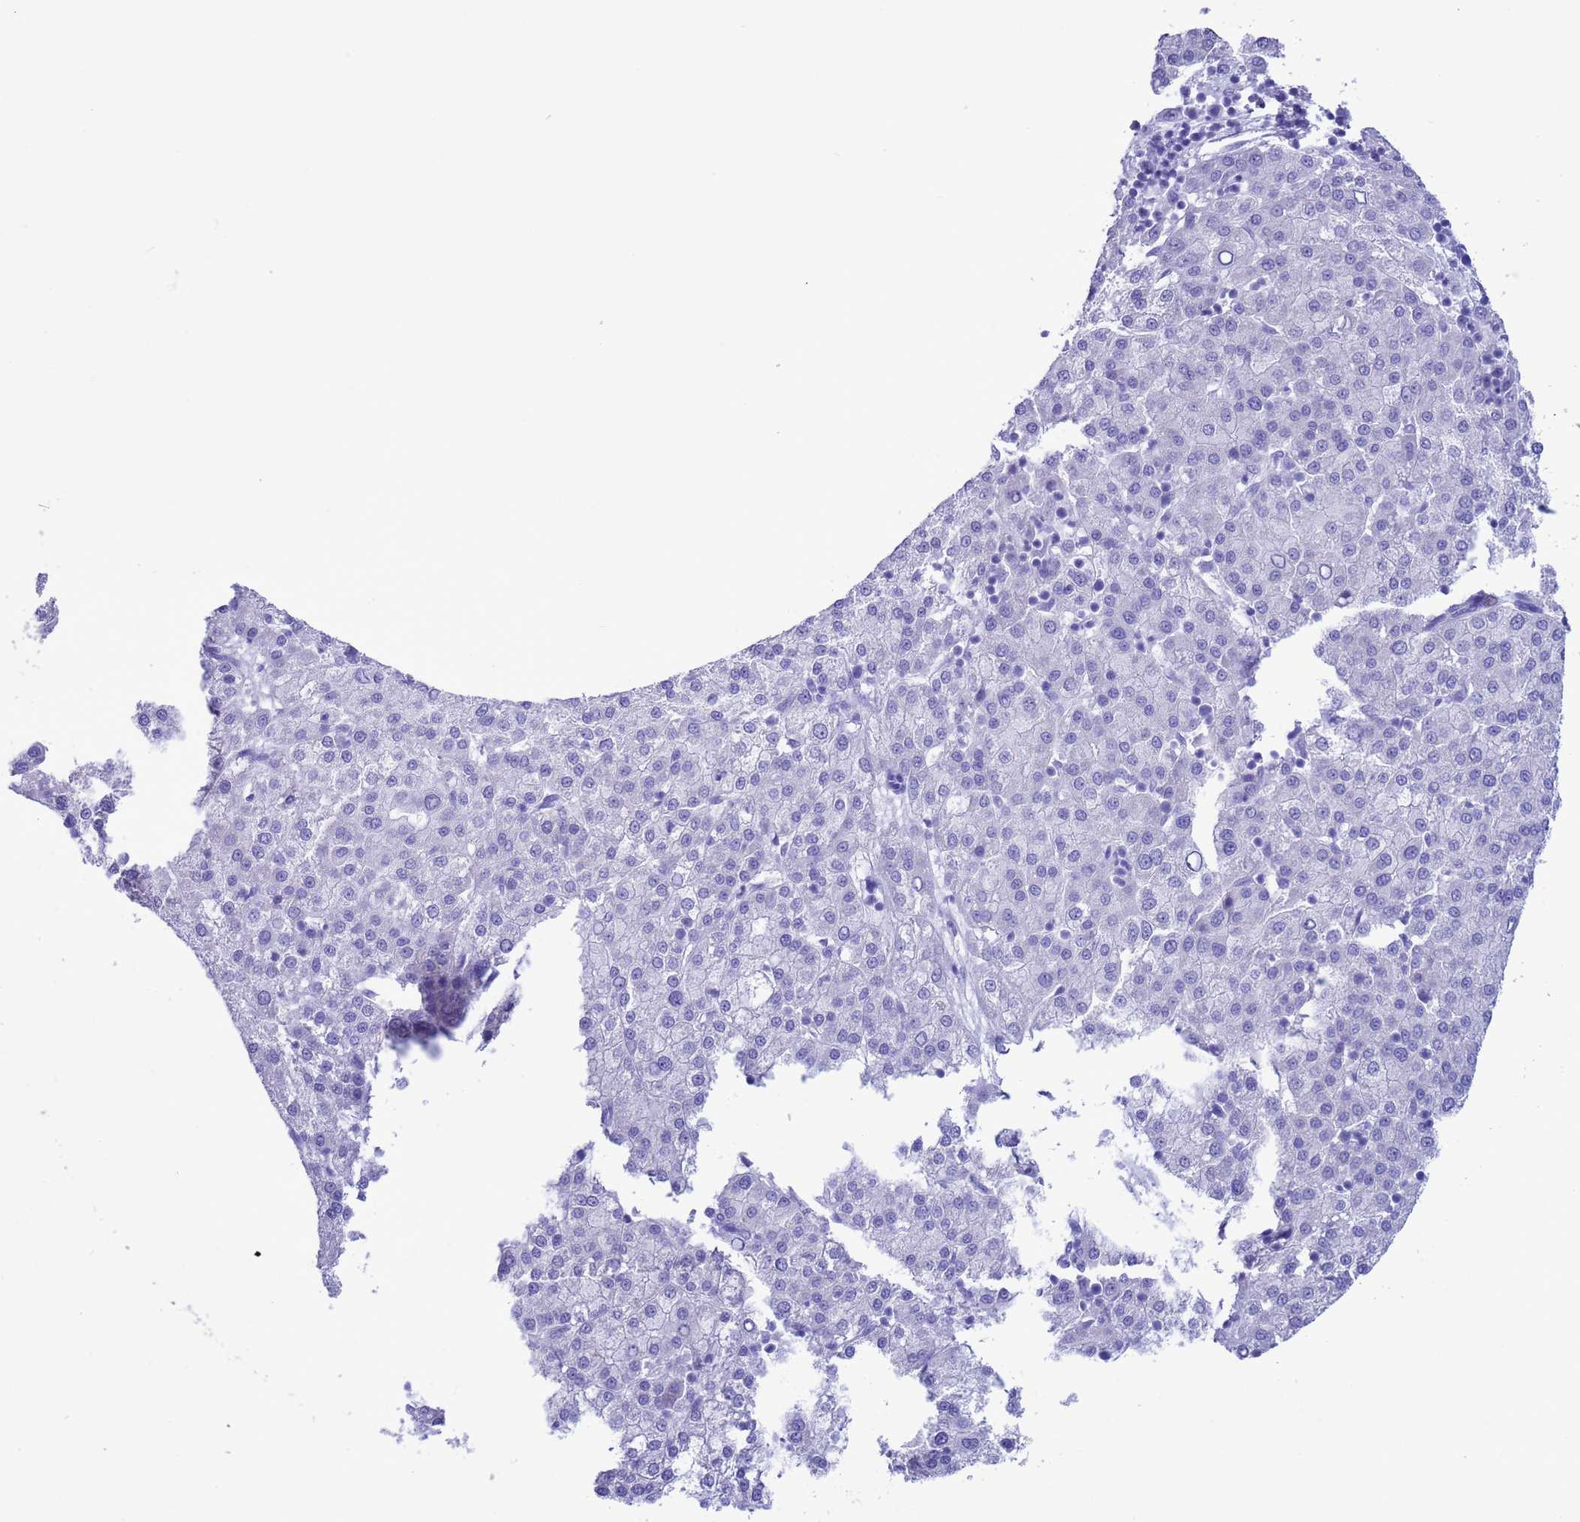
{"staining": {"intensity": "negative", "quantity": "none", "location": "none"}, "tissue": "liver cancer", "cell_type": "Tumor cells", "image_type": "cancer", "snomed": [{"axis": "morphology", "description": "Carcinoma, Hepatocellular, NOS"}, {"axis": "topography", "description": "Liver"}], "caption": "Photomicrograph shows no protein staining in tumor cells of liver cancer tissue.", "gene": "GSTM1", "patient": {"sex": "female", "age": 58}}